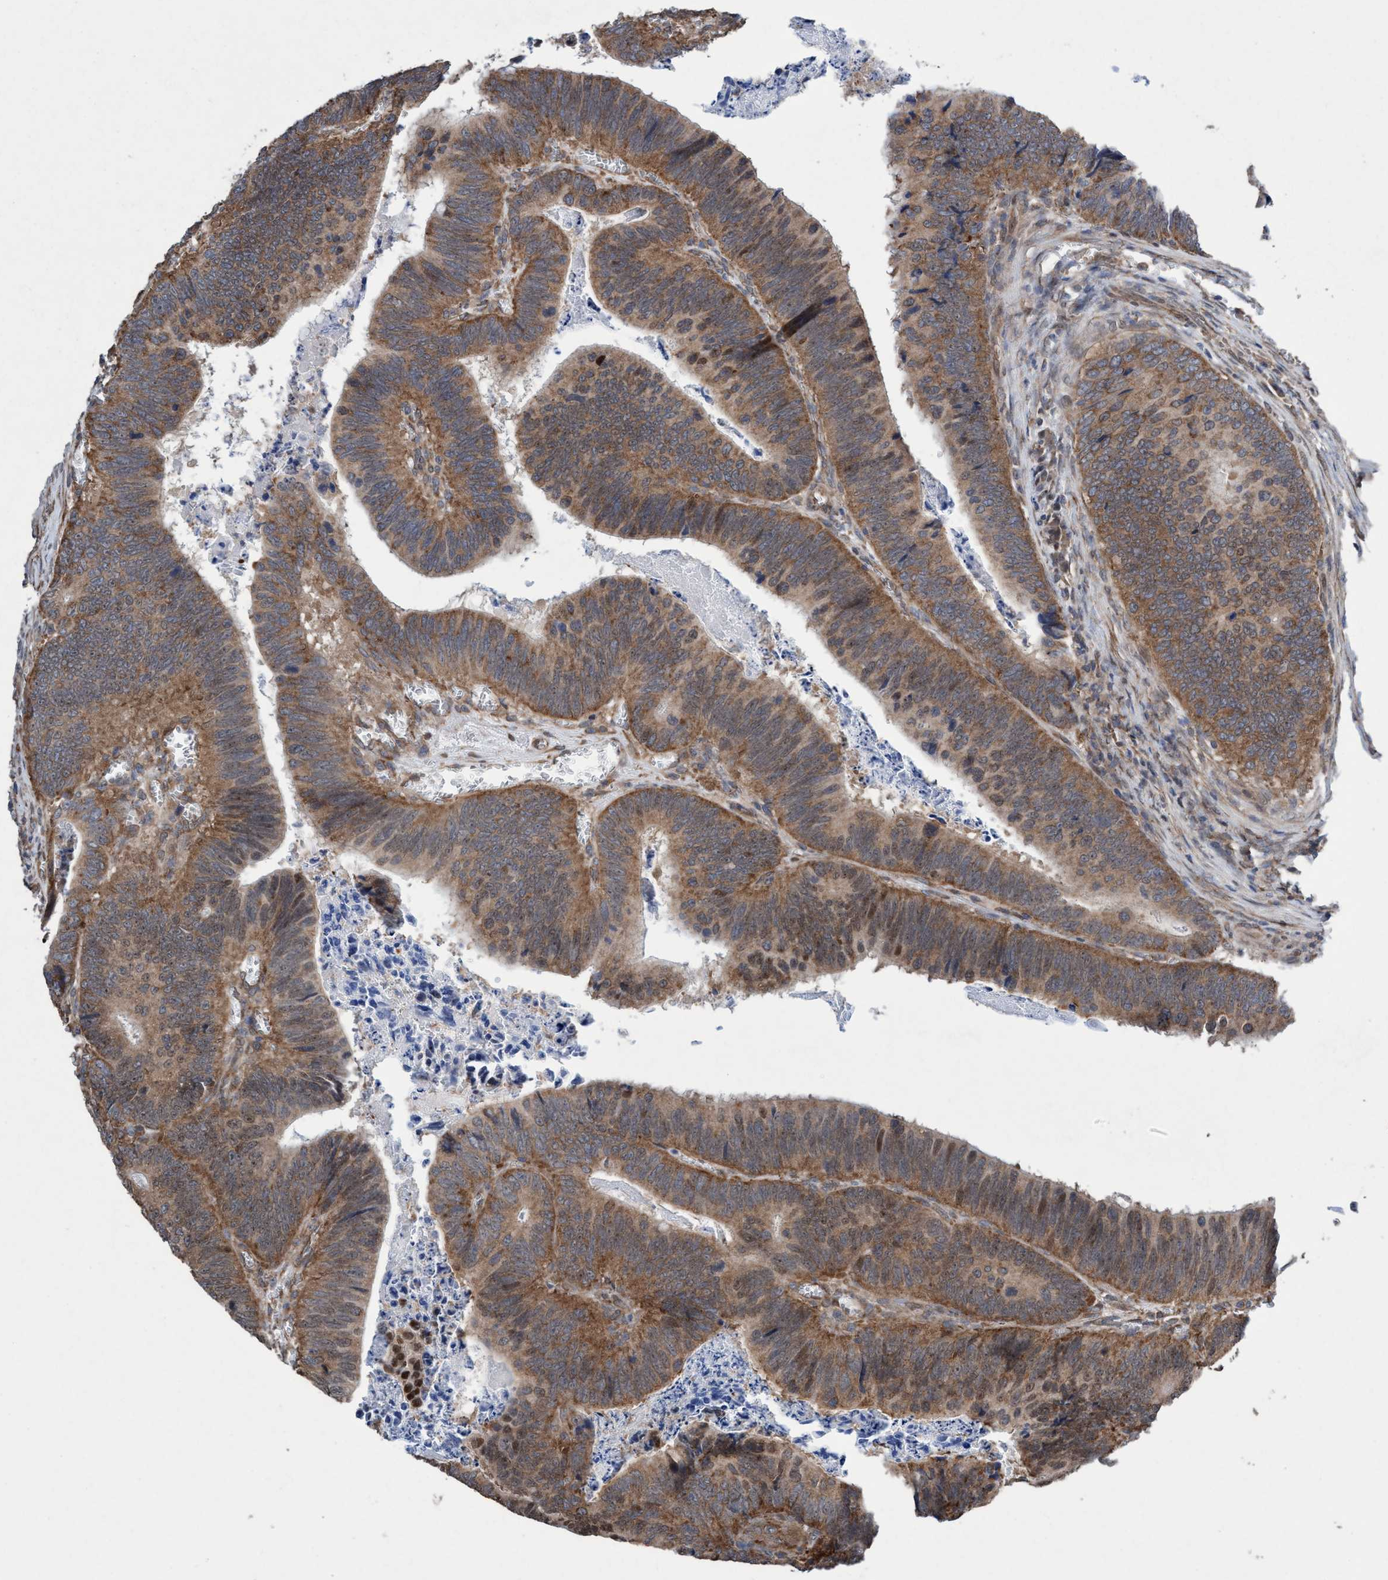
{"staining": {"intensity": "moderate", "quantity": ">75%", "location": "cytoplasmic/membranous,nuclear"}, "tissue": "colorectal cancer", "cell_type": "Tumor cells", "image_type": "cancer", "snomed": [{"axis": "morphology", "description": "Inflammation, NOS"}, {"axis": "morphology", "description": "Adenocarcinoma, NOS"}, {"axis": "topography", "description": "Colon"}], "caption": "Adenocarcinoma (colorectal) stained with a brown dye demonstrates moderate cytoplasmic/membranous and nuclear positive expression in about >75% of tumor cells.", "gene": "METAP2", "patient": {"sex": "male", "age": 72}}